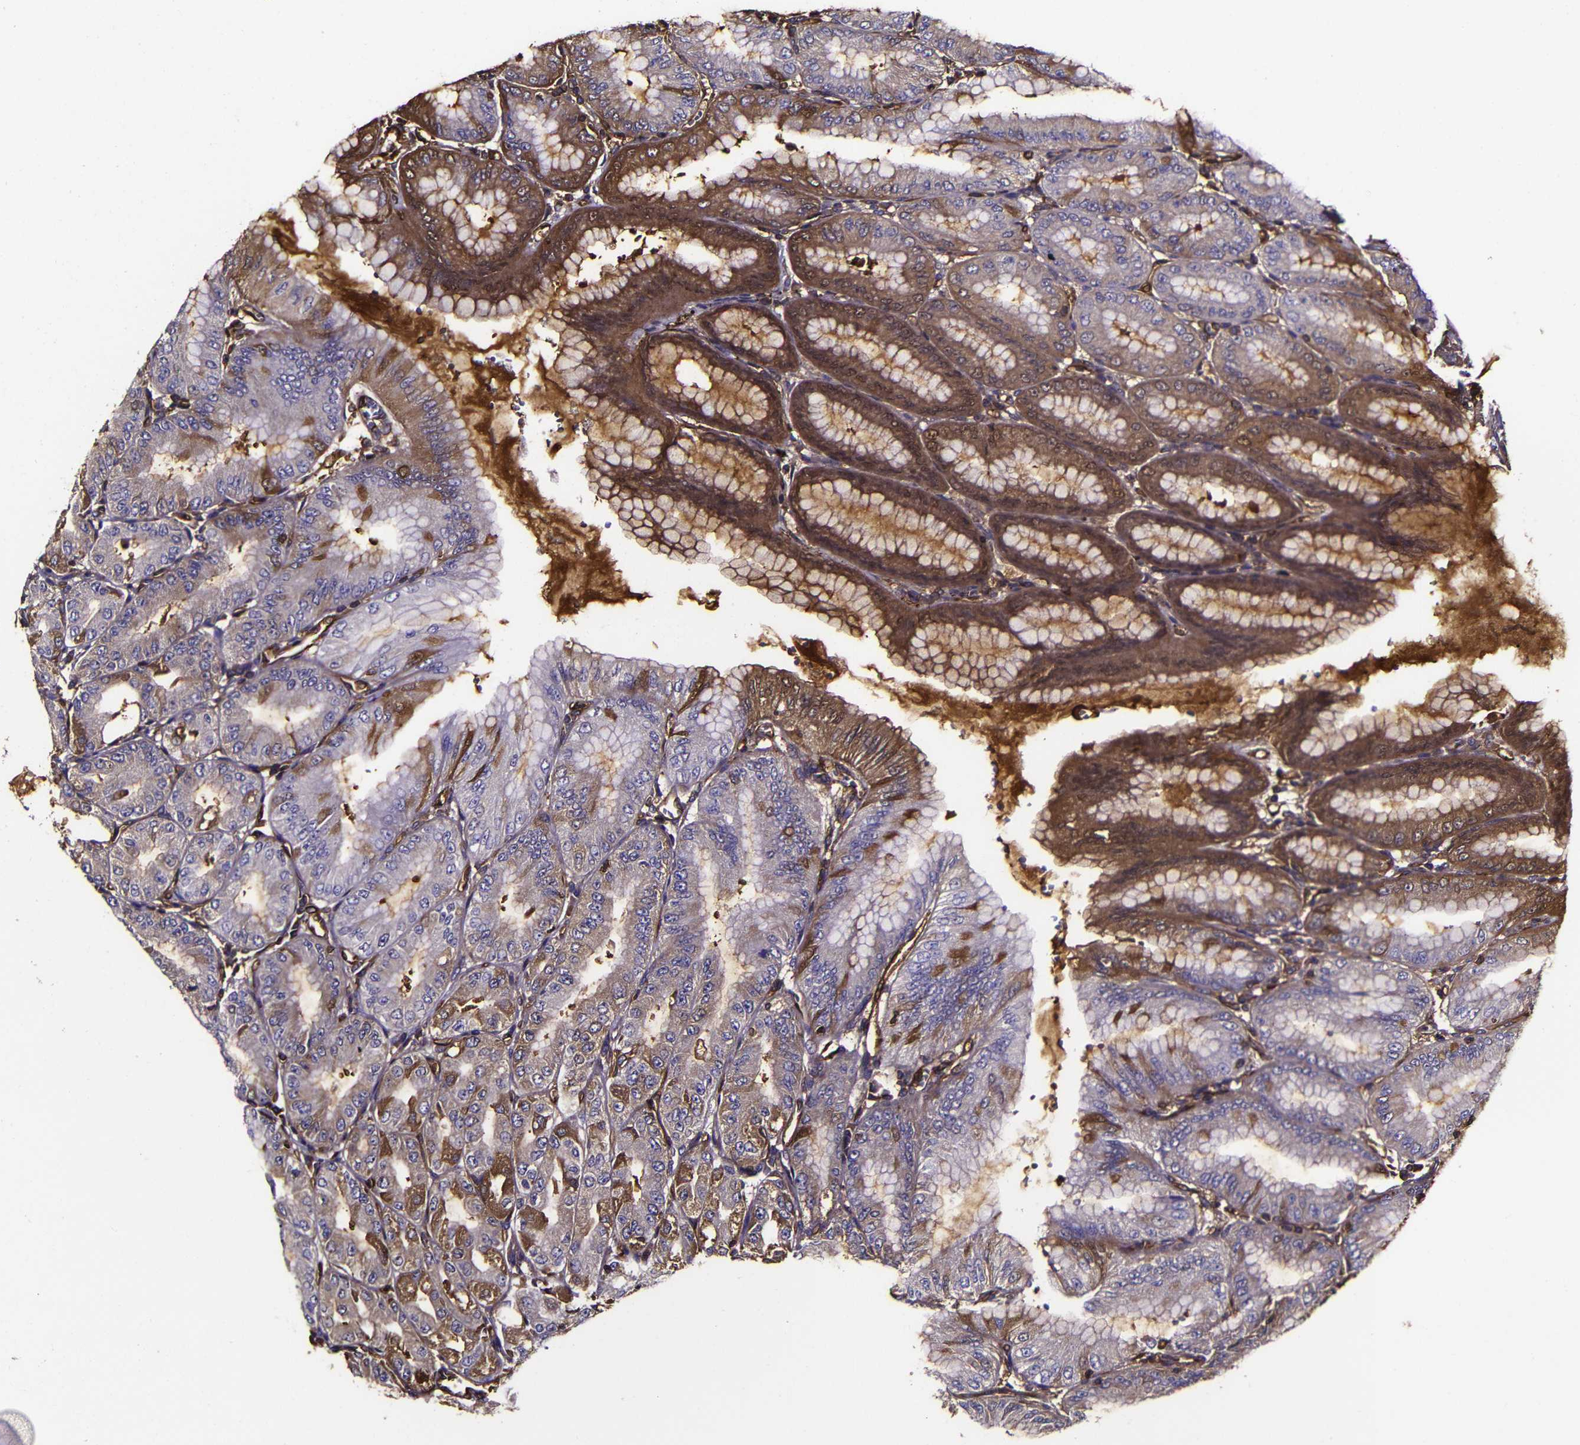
{"staining": {"intensity": "moderate", "quantity": "25%-75%", "location": "cytoplasmic/membranous"}, "tissue": "stomach", "cell_type": "Glandular cells", "image_type": "normal", "snomed": [{"axis": "morphology", "description": "Normal tissue, NOS"}, {"axis": "topography", "description": "Stomach, lower"}], "caption": "An immunohistochemistry image of benign tissue is shown. Protein staining in brown shows moderate cytoplasmic/membranous positivity in stomach within glandular cells. Using DAB (3,3'-diaminobenzidine) (brown) and hematoxylin (blue) stains, captured at high magnification using brightfield microscopy.", "gene": "MSN", "patient": {"sex": "male", "age": 71}}